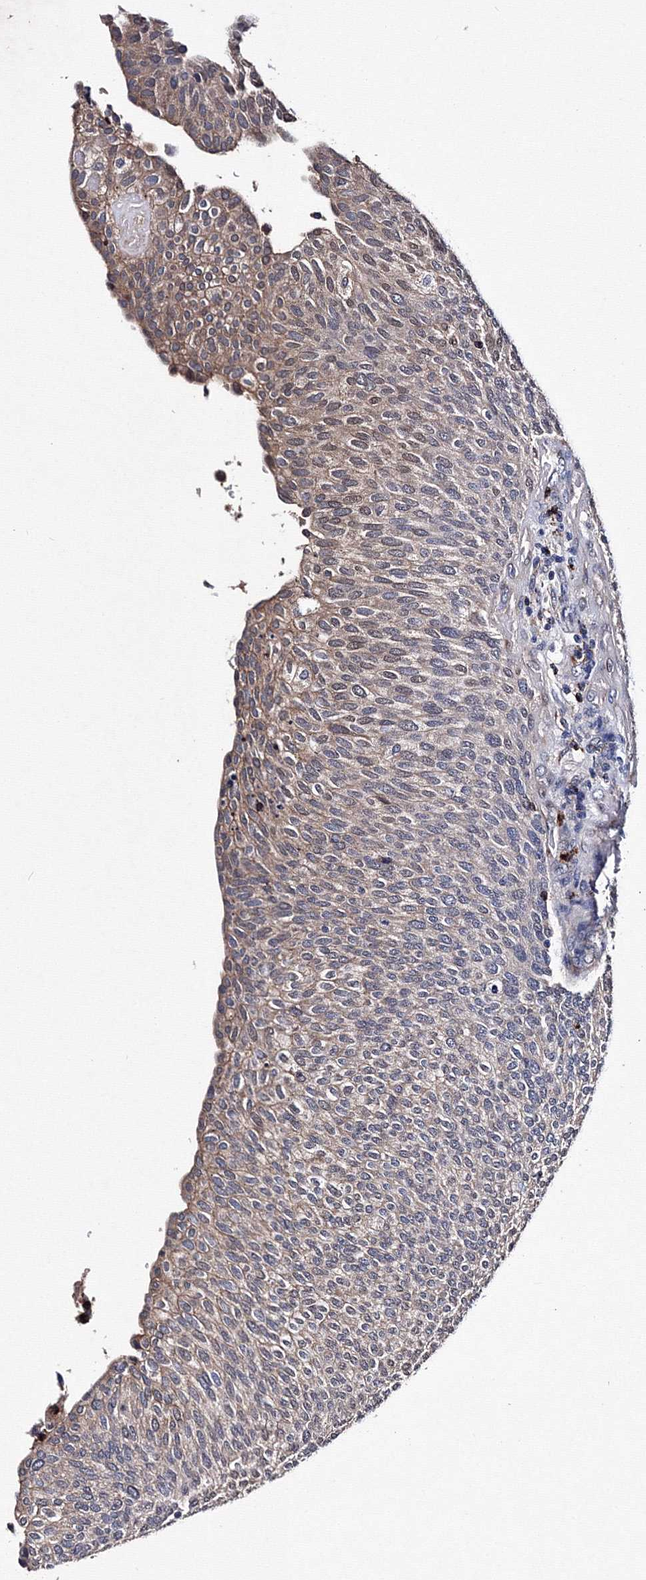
{"staining": {"intensity": "weak", "quantity": "<25%", "location": "cytoplasmic/membranous"}, "tissue": "urothelial cancer", "cell_type": "Tumor cells", "image_type": "cancer", "snomed": [{"axis": "morphology", "description": "Urothelial carcinoma, Low grade"}, {"axis": "topography", "description": "Urinary bladder"}], "caption": "High magnification brightfield microscopy of low-grade urothelial carcinoma stained with DAB (3,3'-diaminobenzidine) (brown) and counterstained with hematoxylin (blue): tumor cells show no significant positivity.", "gene": "PHYKPL", "patient": {"sex": "female", "age": 79}}